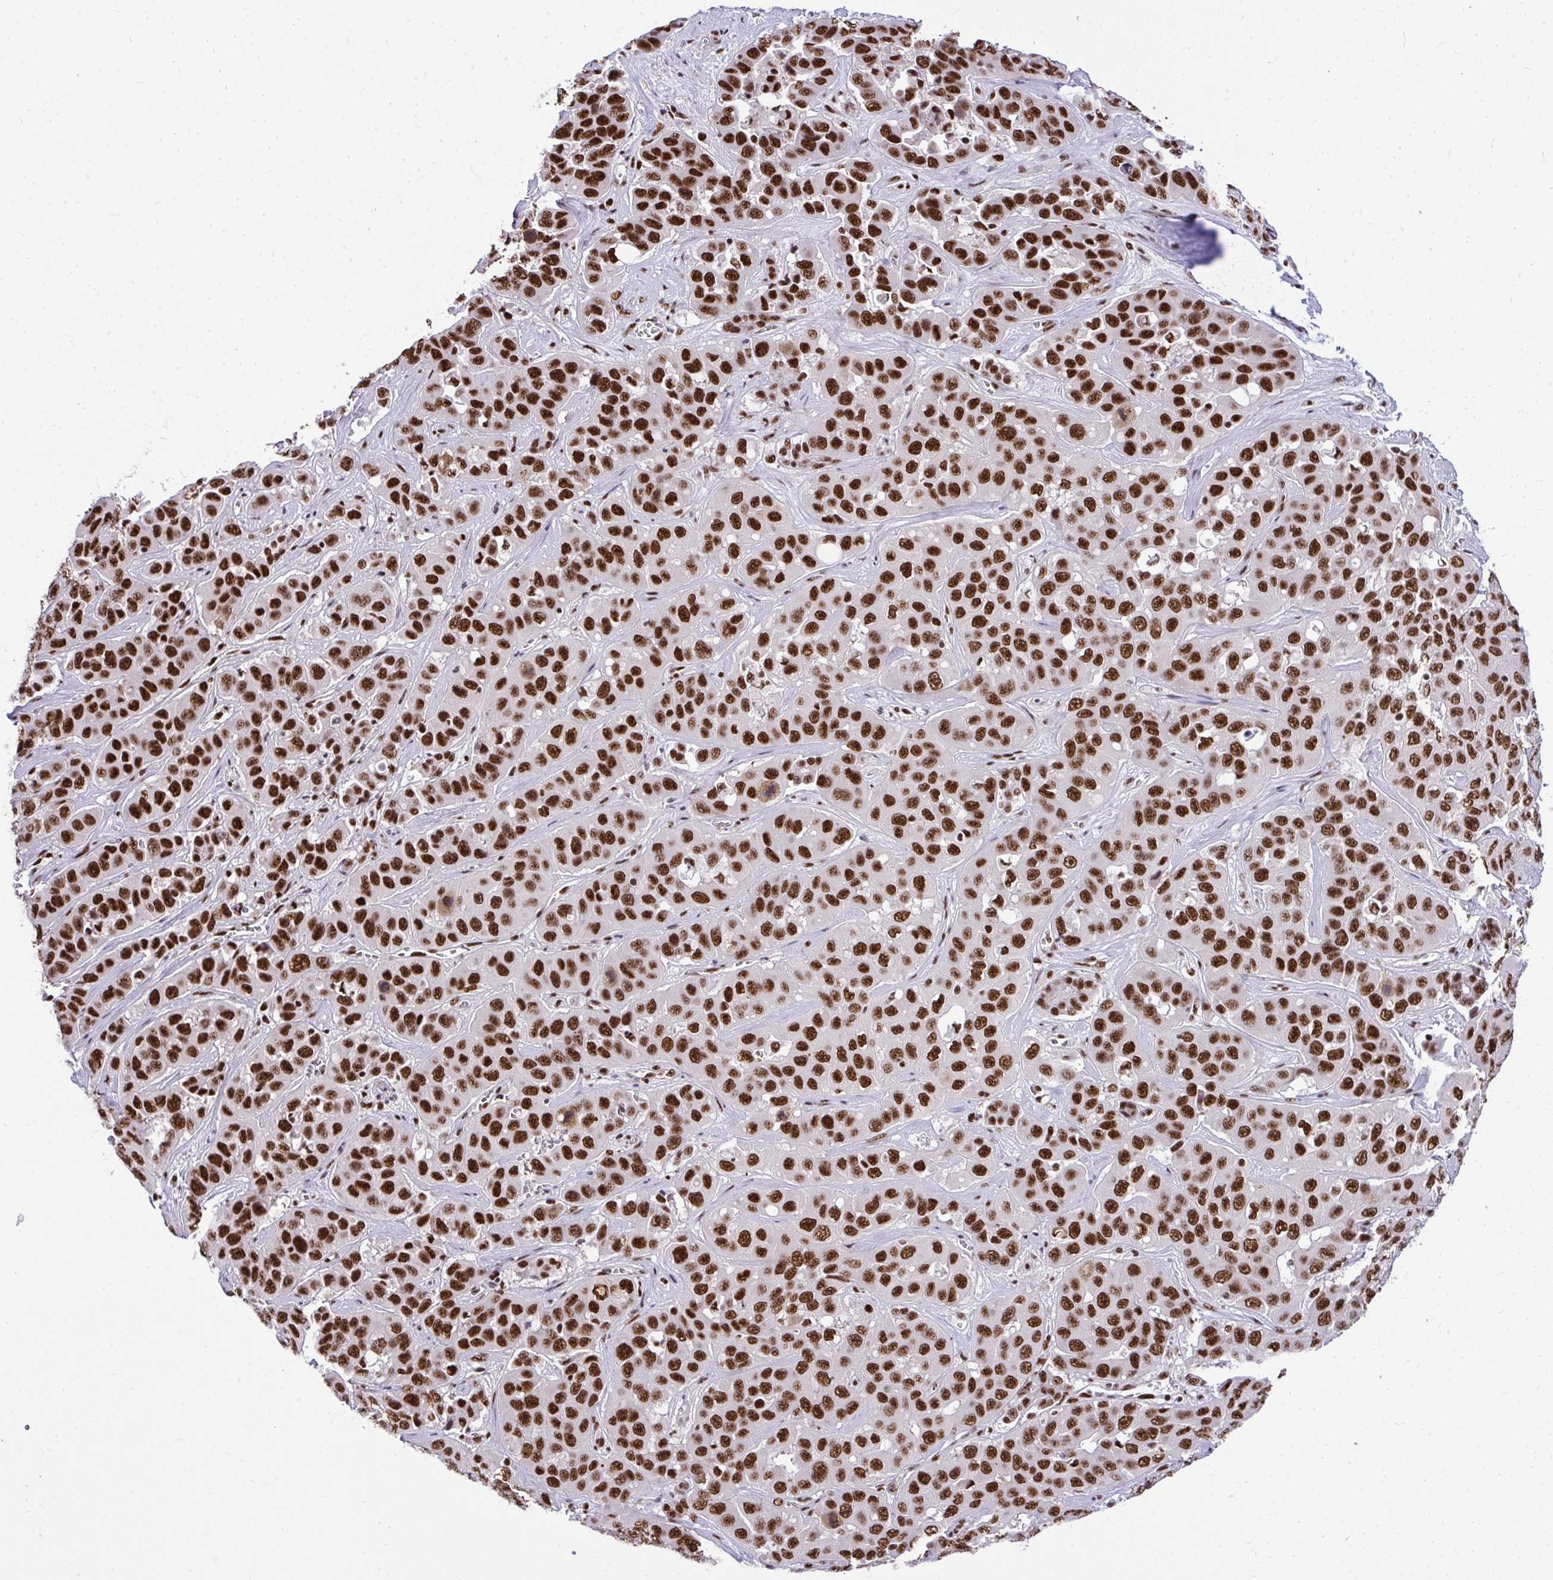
{"staining": {"intensity": "strong", "quantity": ">75%", "location": "nuclear"}, "tissue": "liver cancer", "cell_type": "Tumor cells", "image_type": "cancer", "snomed": [{"axis": "morphology", "description": "Cholangiocarcinoma"}, {"axis": "topography", "description": "Liver"}], "caption": "Immunohistochemistry image of neoplastic tissue: human liver cancer stained using IHC shows high levels of strong protein expression localized specifically in the nuclear of tumor cells, appearing as a nuclear brown color.", "gene": "PRPF19", "patient": {"sex": "female", "age": 52}}